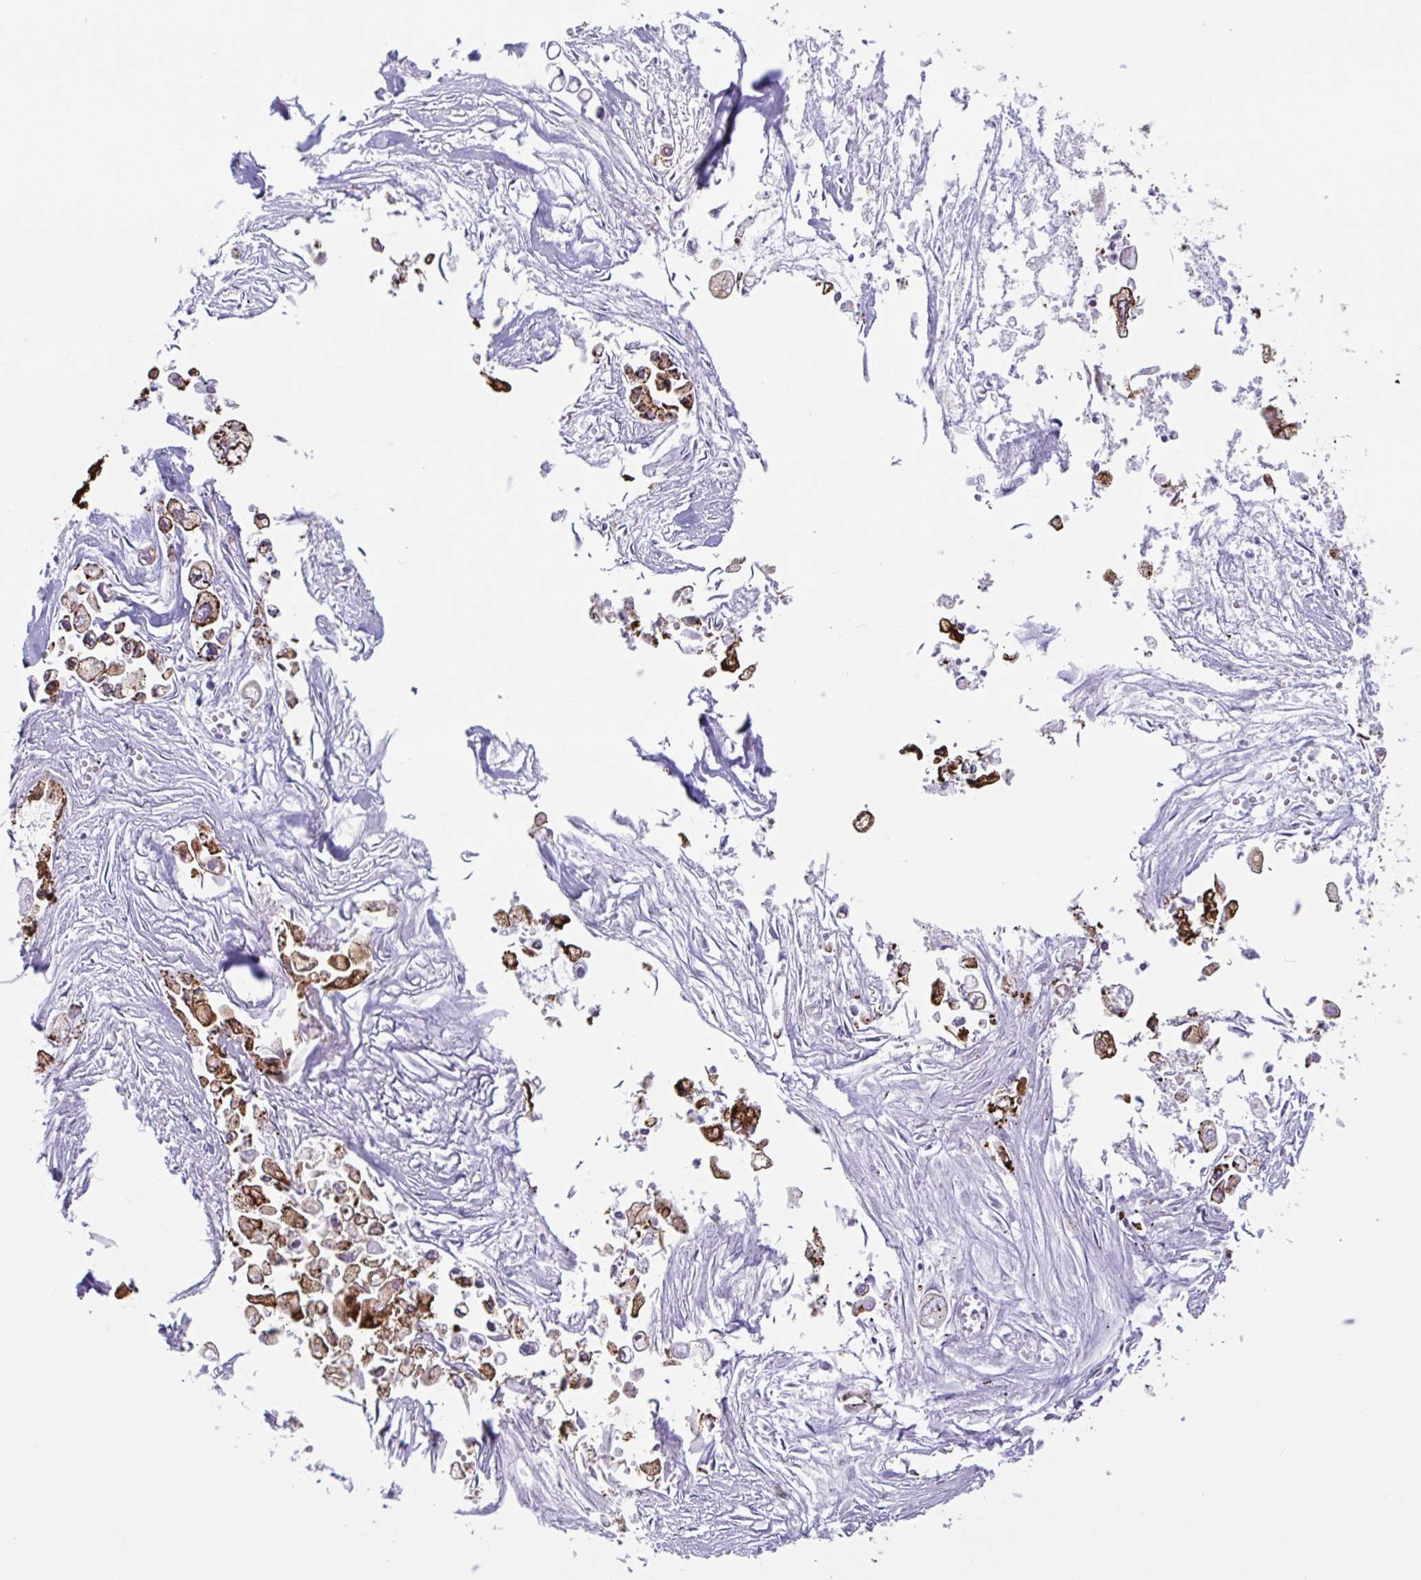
{"staining": {"intensity": "moderate", "quantity": ">75%", "location": "cytoplasmic/membranous"}, "tissue": "pancreatic cancer", "cell_type": "Tumor cells", "image_type": "cancer", "snomed": [{"axis": "morphology", "description": "Adenocarcinoma, NOS"}, {"axis": "topography", "description": "Pancreas"}], "caption": "Brown immunohistochemical staining in human pancreatic adenocarcinoma demonstrates moderate cytoplasmic/membranous expression in approximately >75% of tumor cells.", "gene": "CTSE", "patient": {"sex": "female", "age": 79}}